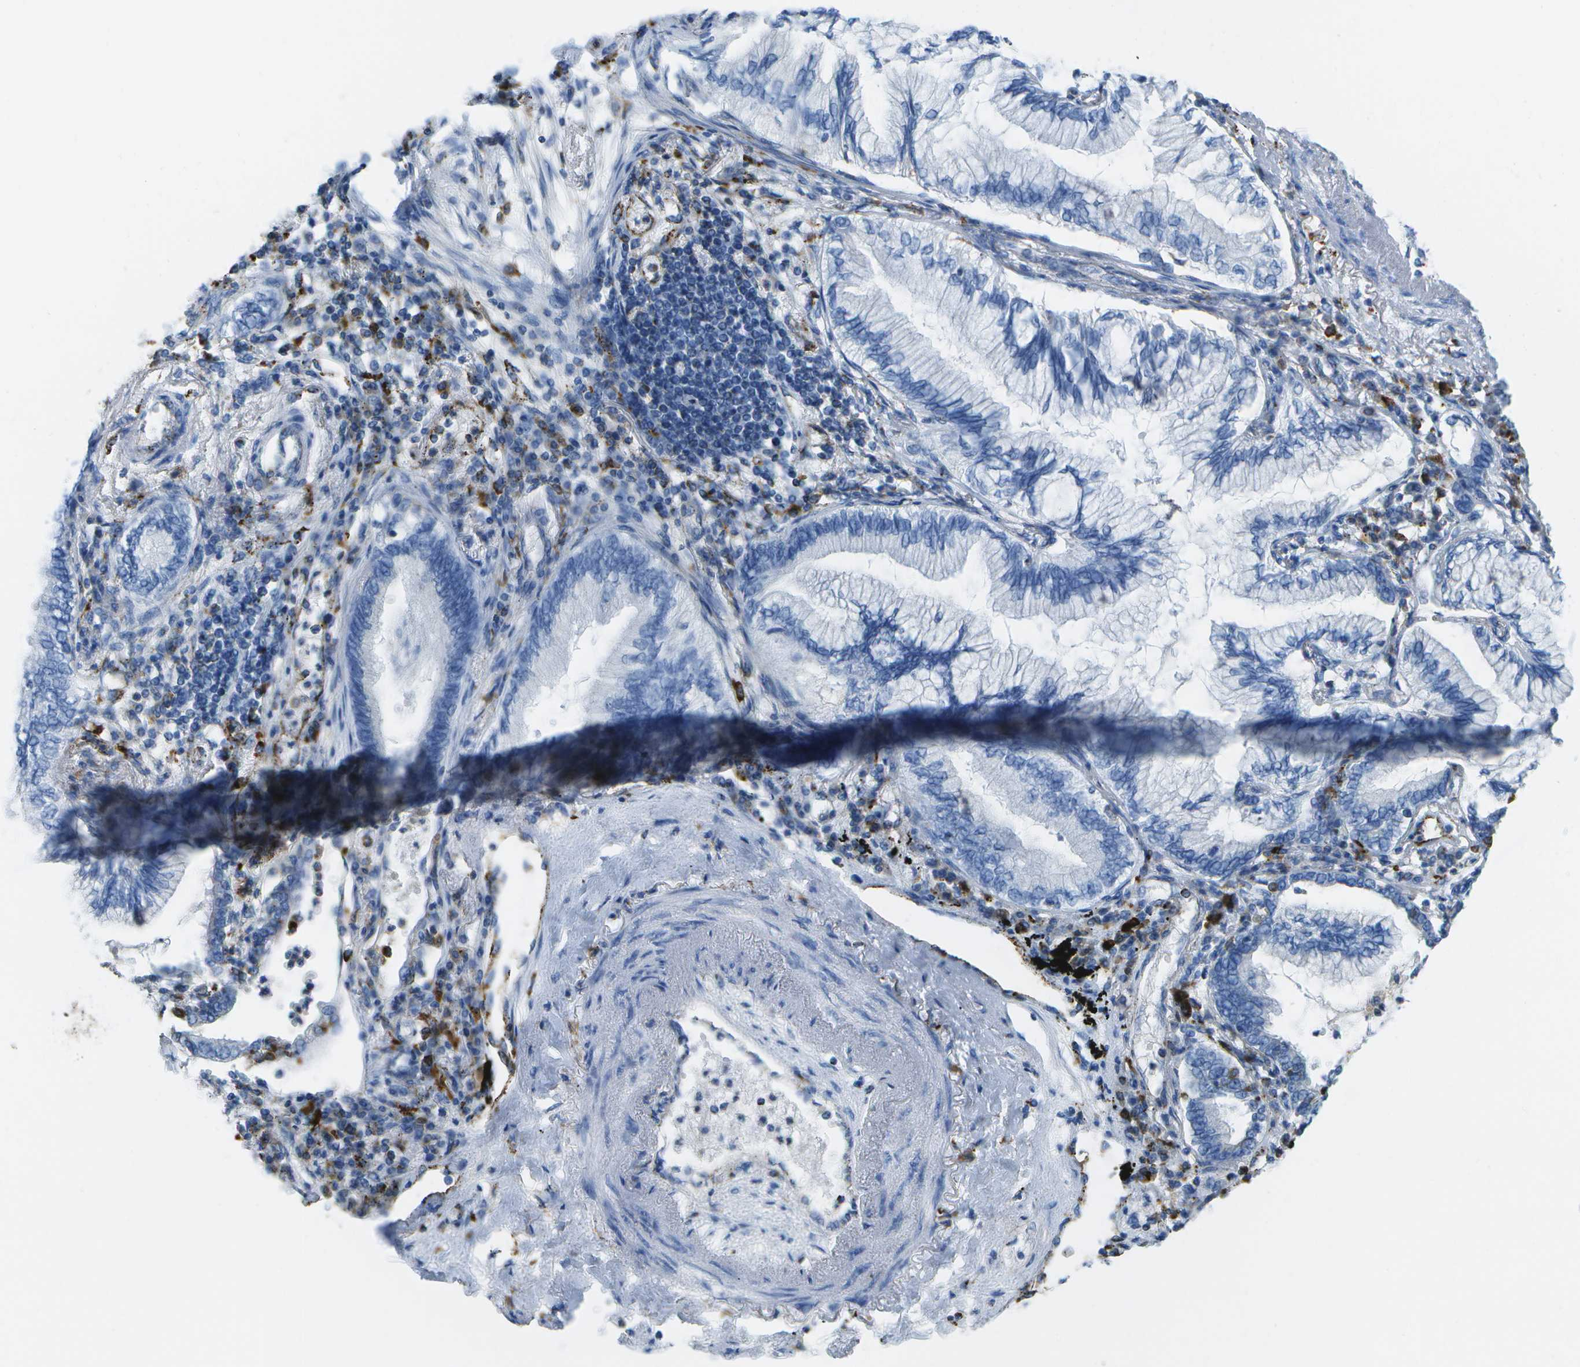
{"staining": {"intensity": "negative", "quantity": "none", "location": "none"}, "tissue": "lung cancer", "cell_type": "Tumor cells", "image_type": "cancer", "snomed": [{"axis": "morphology", "description": "Normal tissue, NOS"}, {"axis": "morphology", "description": "Adenocarcinoma, NOS"}, {"axis": "topography", "description": "Bronchus"}, {"axis": "topography", "description": "Lung"}], "caption": "This is a image of immunohistochemistry (IHC) staining of lung cancer (adenocarcinoma), which shows no expression in tumor cells.", "gene": "PRCP", "patient": {"sex": "female", "age": 70}}